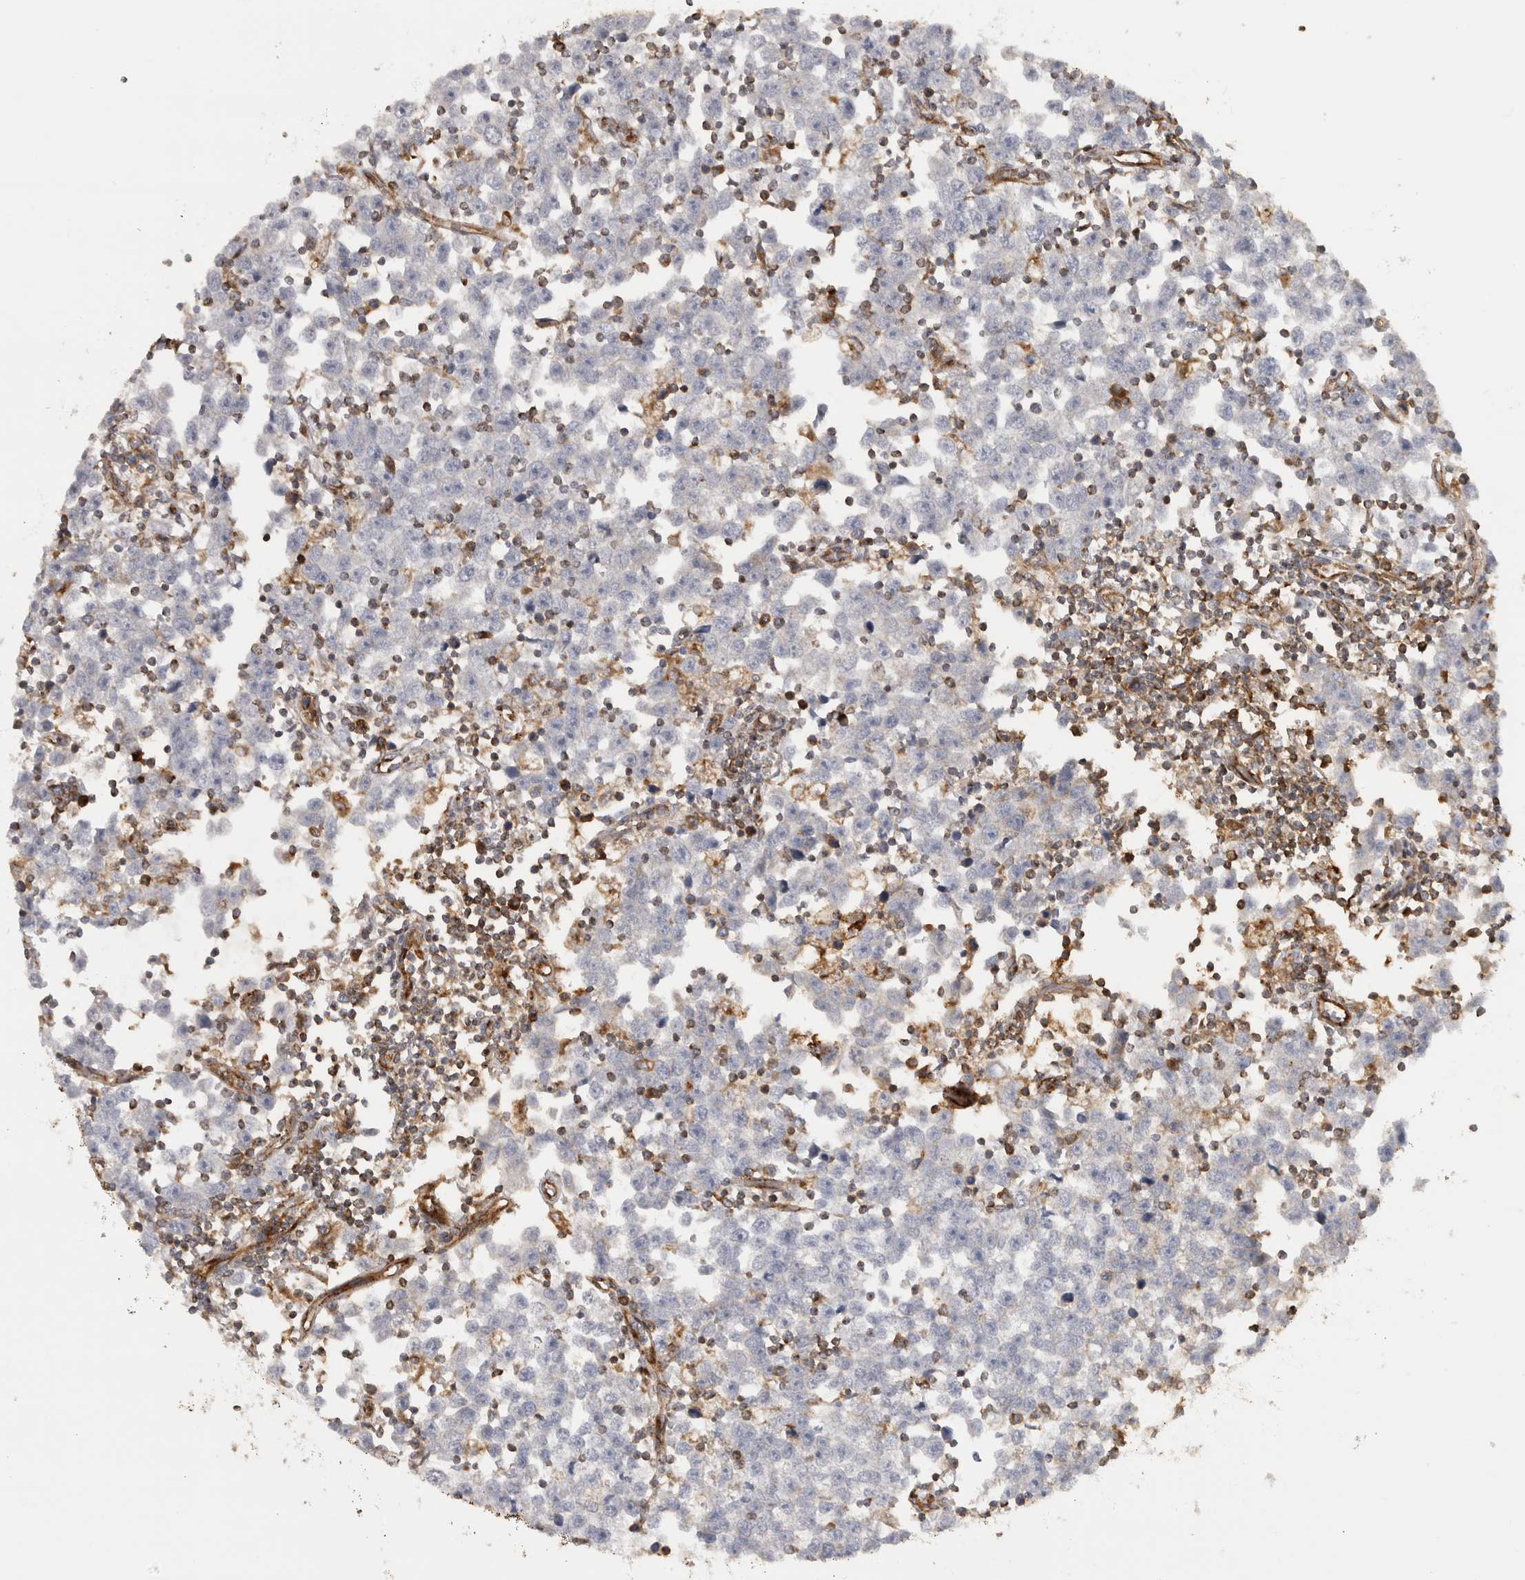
{"staining": {"intensity": "negative", "quantity": "none", "location": "none"}, "tissue": "testis cancer", "cell_type": "Tumor cells", "image_type": "cancer", "snomed": [{"axis": "morphology", "description": "Seminoma, NOS"}, {"axis": "topography", "description": "Testis"}], "caption": "This is a micrograph of immunohistochemistry staining of testis cancer, which shows no positivity in tumor cells. Nuclei are stained in blue.", "gene": "HLA-E", "patient": {"sex": "male", "age": 43}}